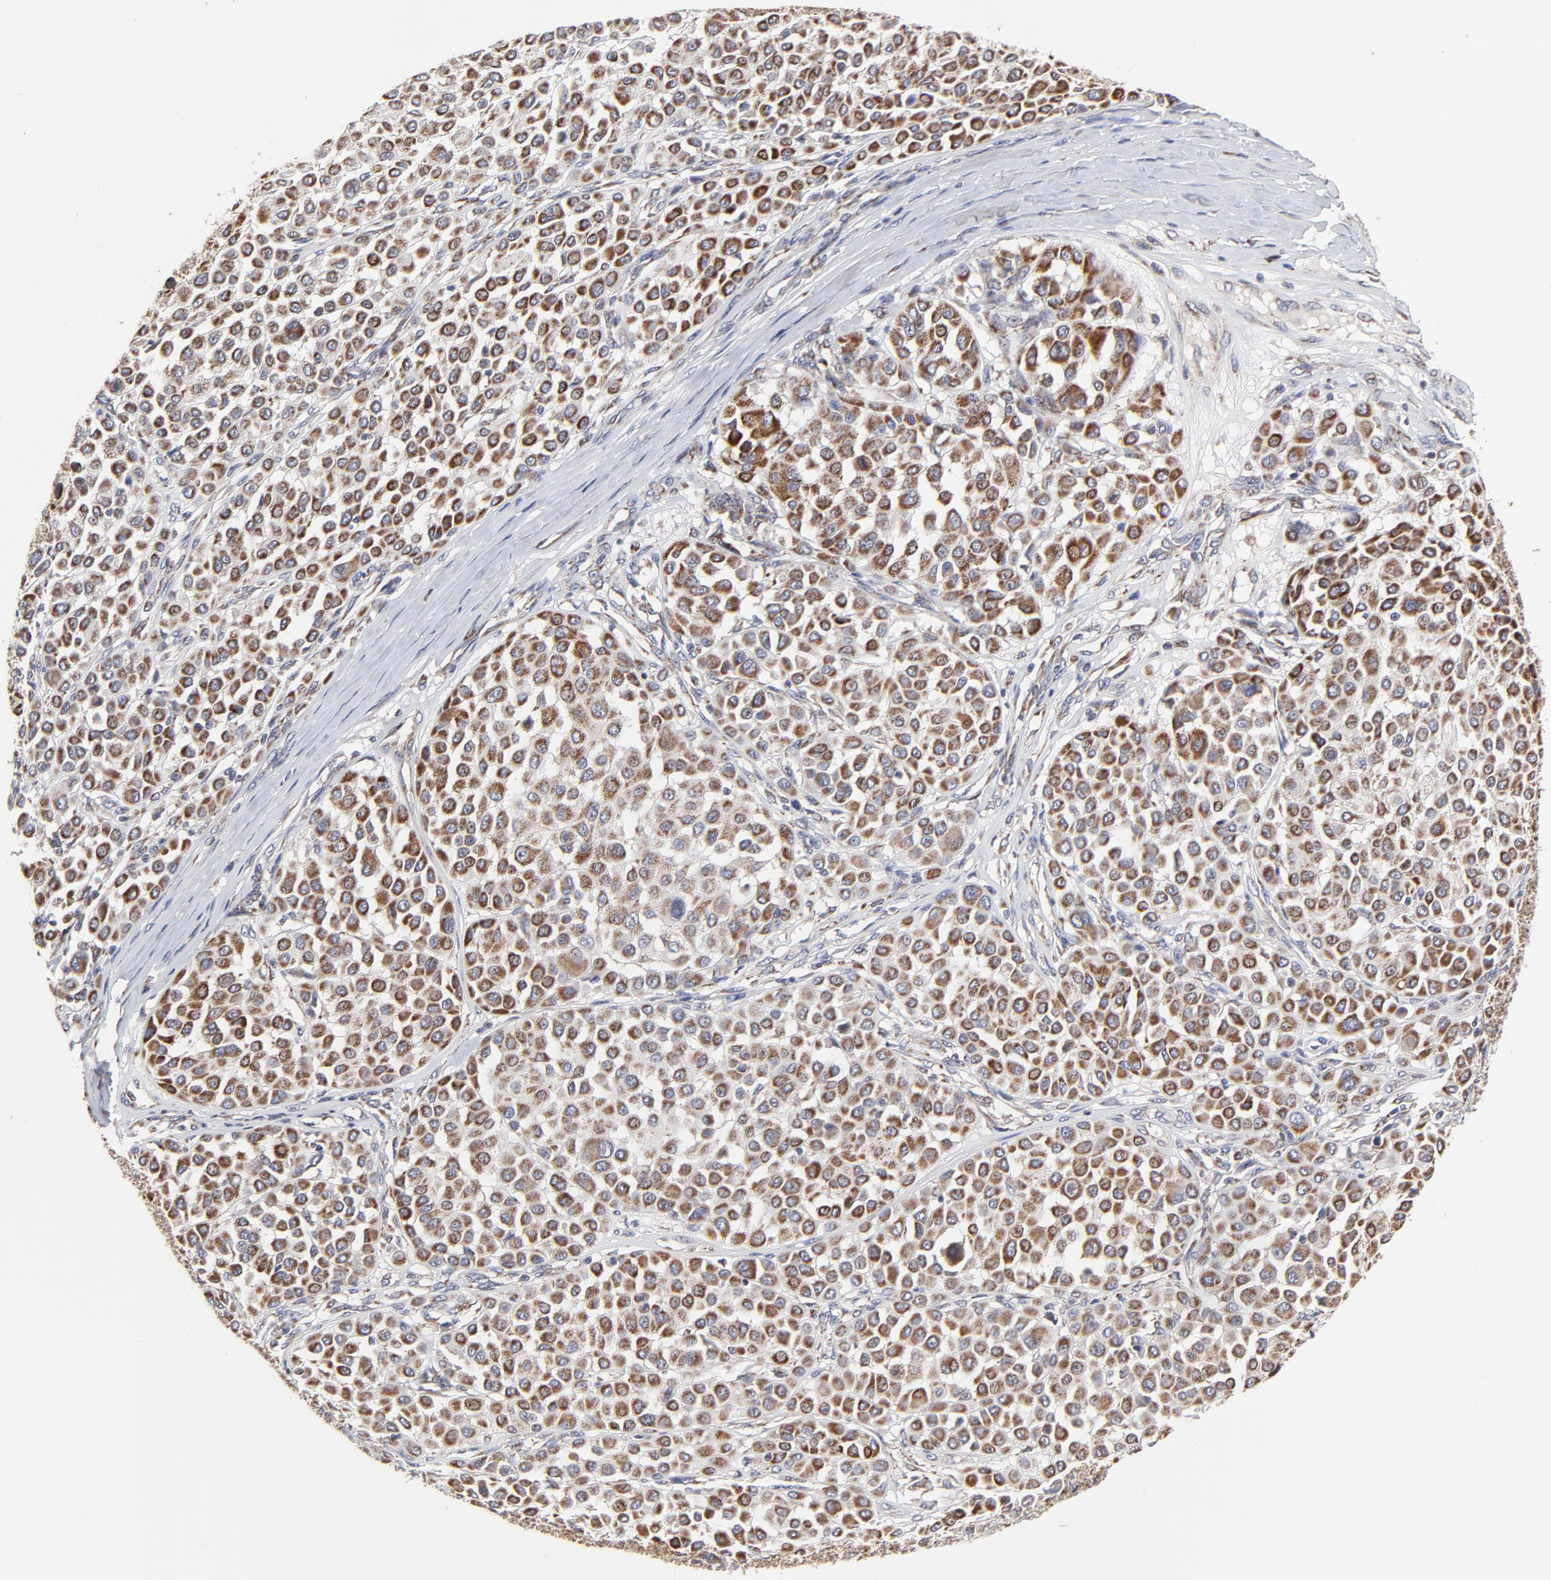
{"staining": {"intensity": "moderate", "quantity": ">75%", "location": "cytoplasmic/membranous"}, "tissue": "melanoma", "cell_type": "Tumor cells", "image_type": "cancer", "snomed": [{"axis": "morphology", "description": "Malignant melanoma, Metastatic site"}, {"axis": "topography", "description": "Soft tissue"}], "caption": "Malignant melanoma (metastatic site) tissue exhibits moderate cytoplasmic/membranous staining in approximately >75% of tumor cells, visualized by immunohistochemistry.", "gene": "ZNF550", "patient": {"sex": "male", "age": 41}}